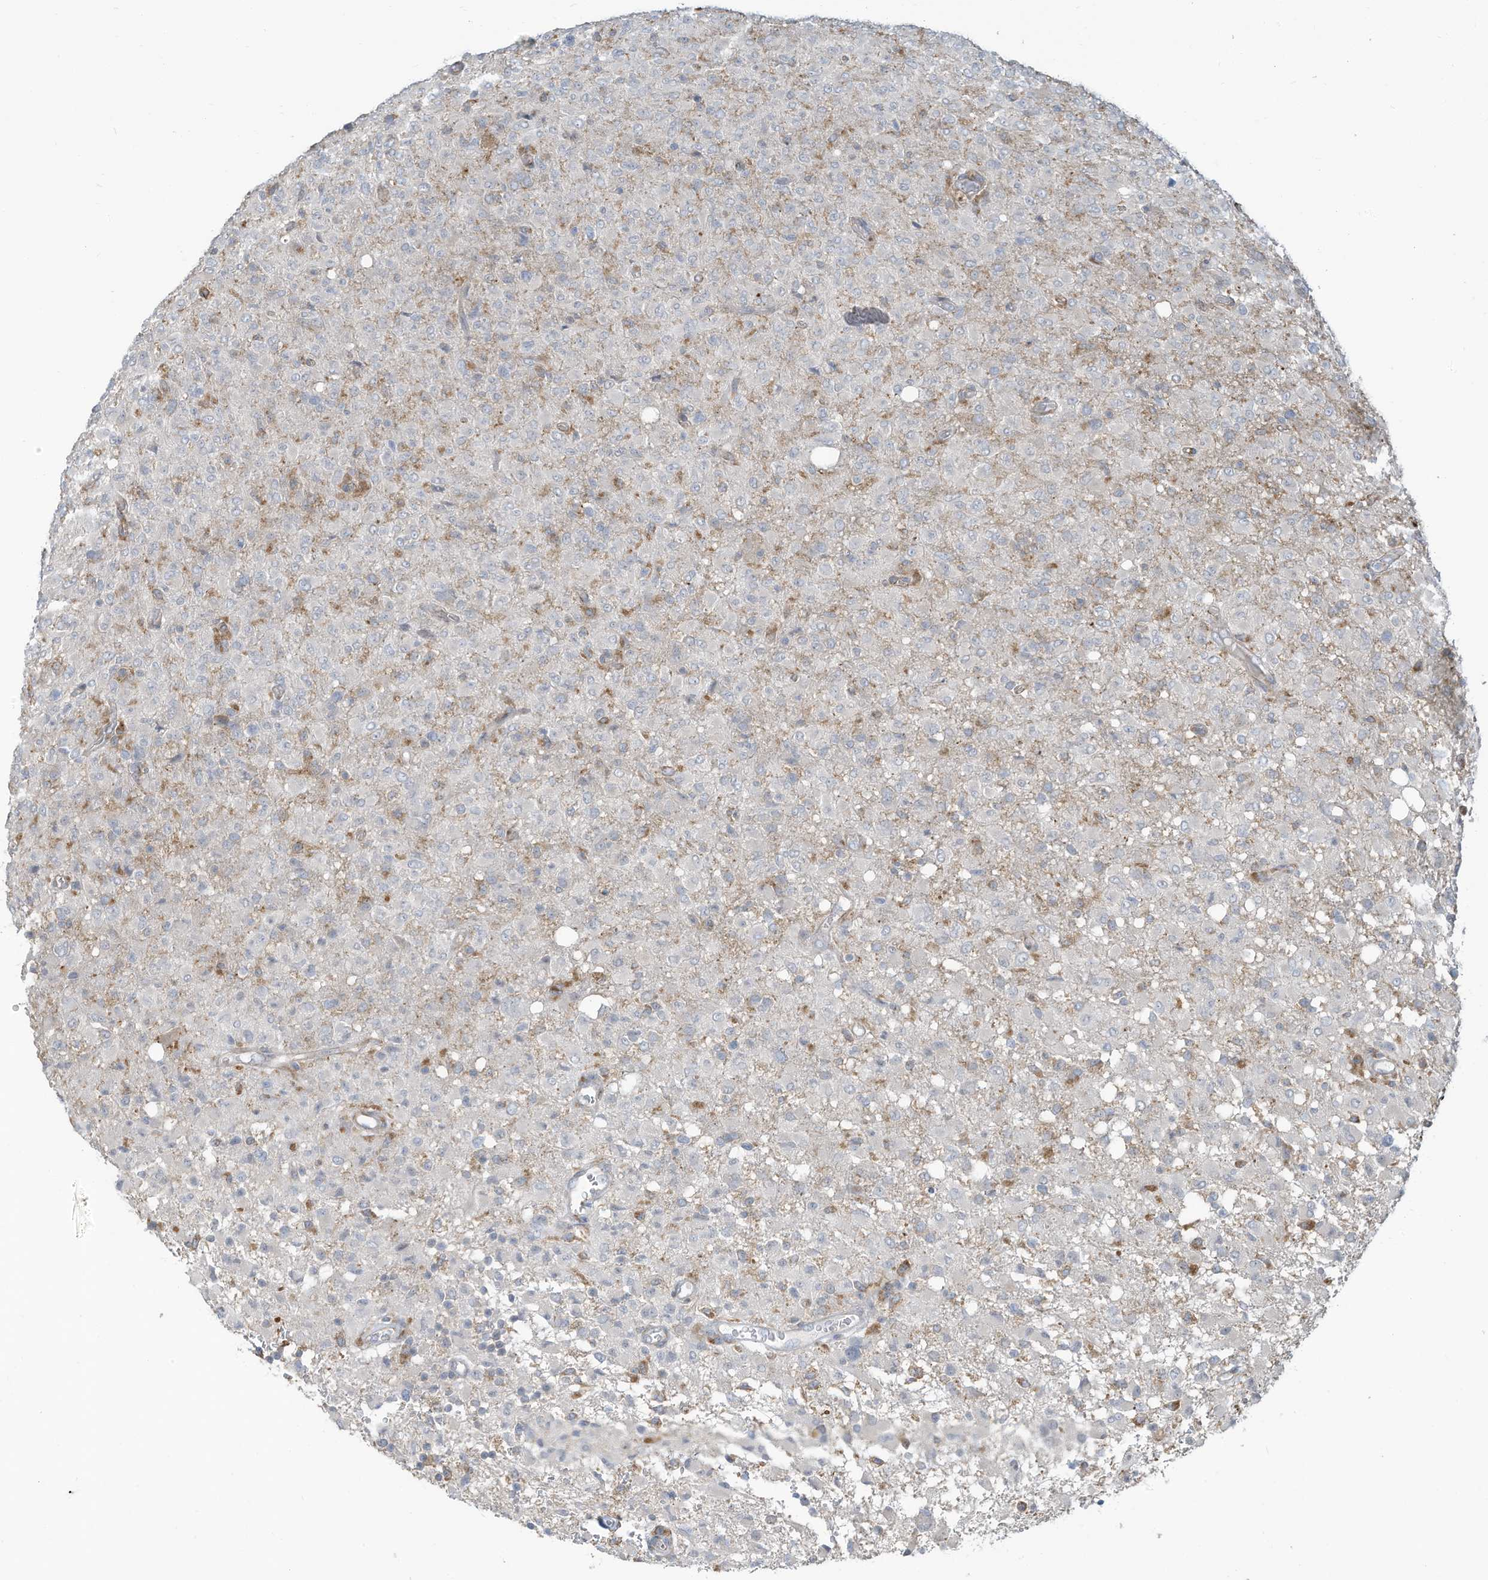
{"staining": {"intensity": "negative", "quantity": "none", "location": "none"}, "tissue": "glioma", "cell_type": "Tumor cells", "image_type": "cancer", "snomed": [{"axis": "morphology", "description": "Glioma, malignant, High grade"}, {"axis": "topography", "description": "Brain"}], "caption": "Immunohistochemistry micrograph of glioma stained for a protein (brown), which demonstrates no expression in tumor cells.", "gene": "DZIP3", "patient": {"sex": "female", "age": 57}}